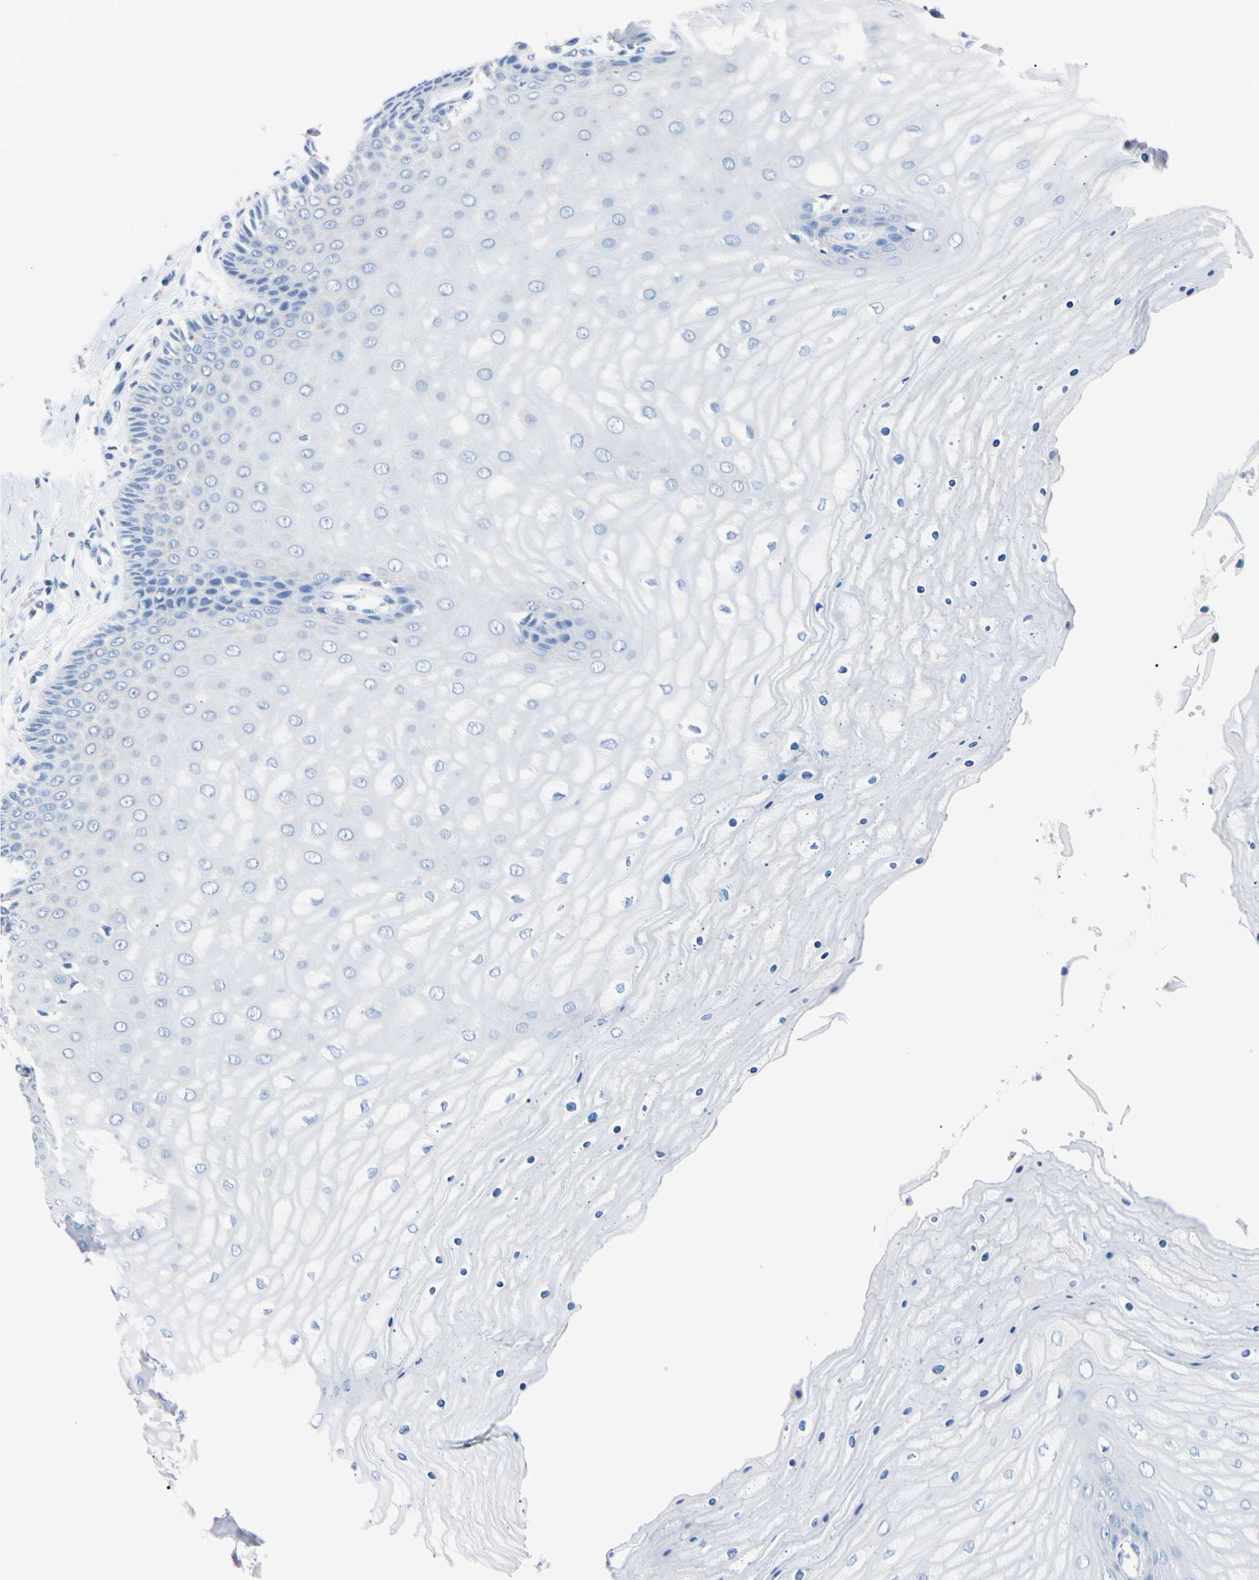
{"staining": {"intensity": "negative", "quantity": "none", "location": "none"}, "tissue": "cervix", "cell_type": "Glandular cells", "image_type": "normal", "snomed": [{"axis": "morphology", "description": "Normal tissue, NOS"}, {"axis": "topography", "description": "Cervix"}], "caption": "Human cervix stained for a protein using IHC exhibits no staining in glandular cells.", "gene": "NCF4", "patient": {"sex": "female", "age": 55}}